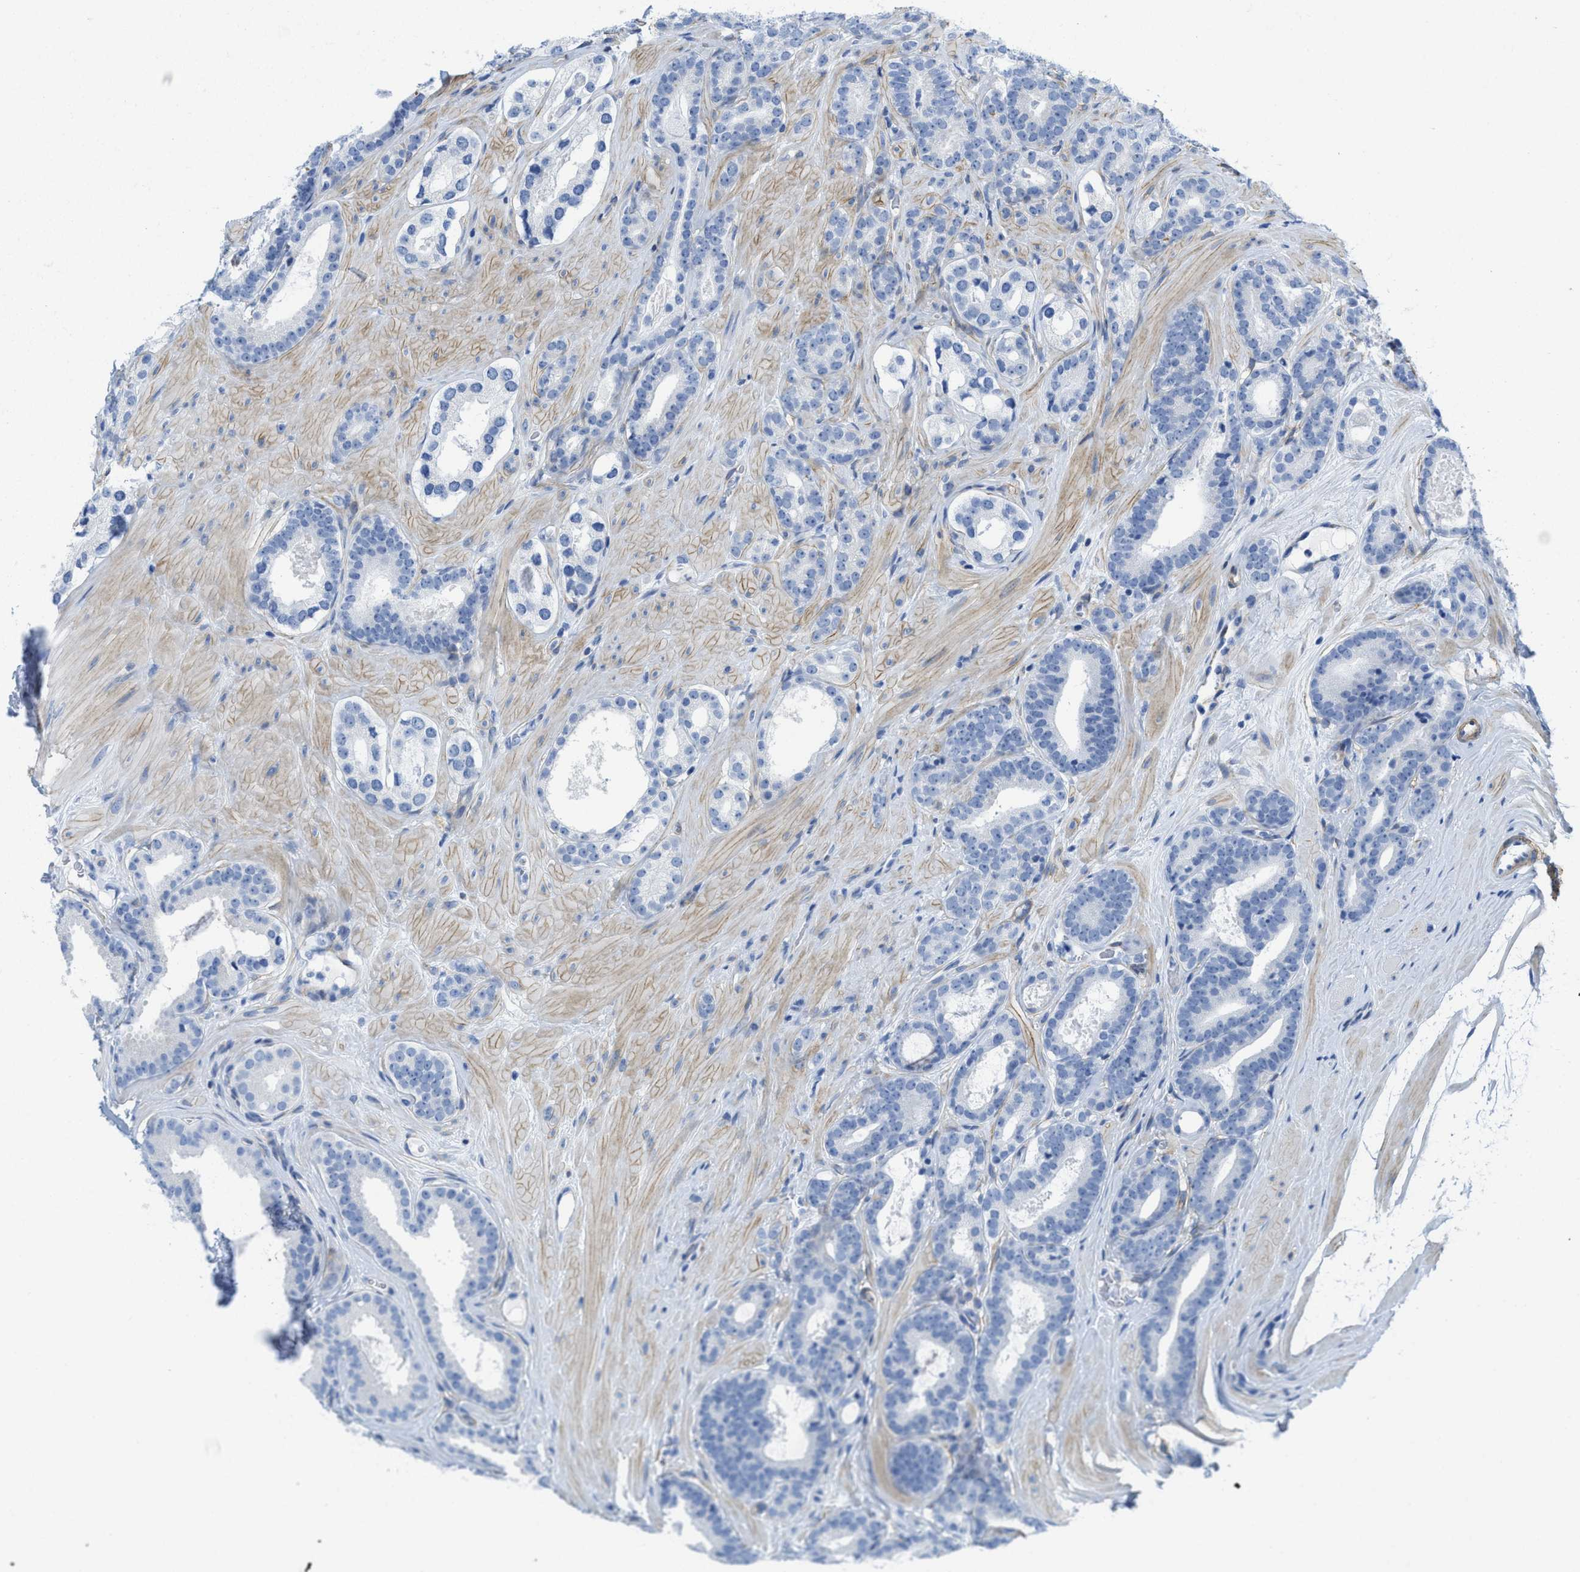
{"staining": {"intensity": "negative", "quantity": "none", "location": "none"}, "tissue": "prostate cancer", "cell_type": "Tumor cells", "image_type": "cancer", "snomed": [{"axis": "morphology", "description": "Adenocarcinoma, High grade"}, {"axis": "topography", "description": "Prostate"}], "caption": "A high-resolution histopathology image shows immunohistochemistry staining of prostate high-grade adenocarcinoma, which demonstrates no significant staining in tumor cells.", "gene": "TUB", "patient": {"sex": "male", "age": 60}}